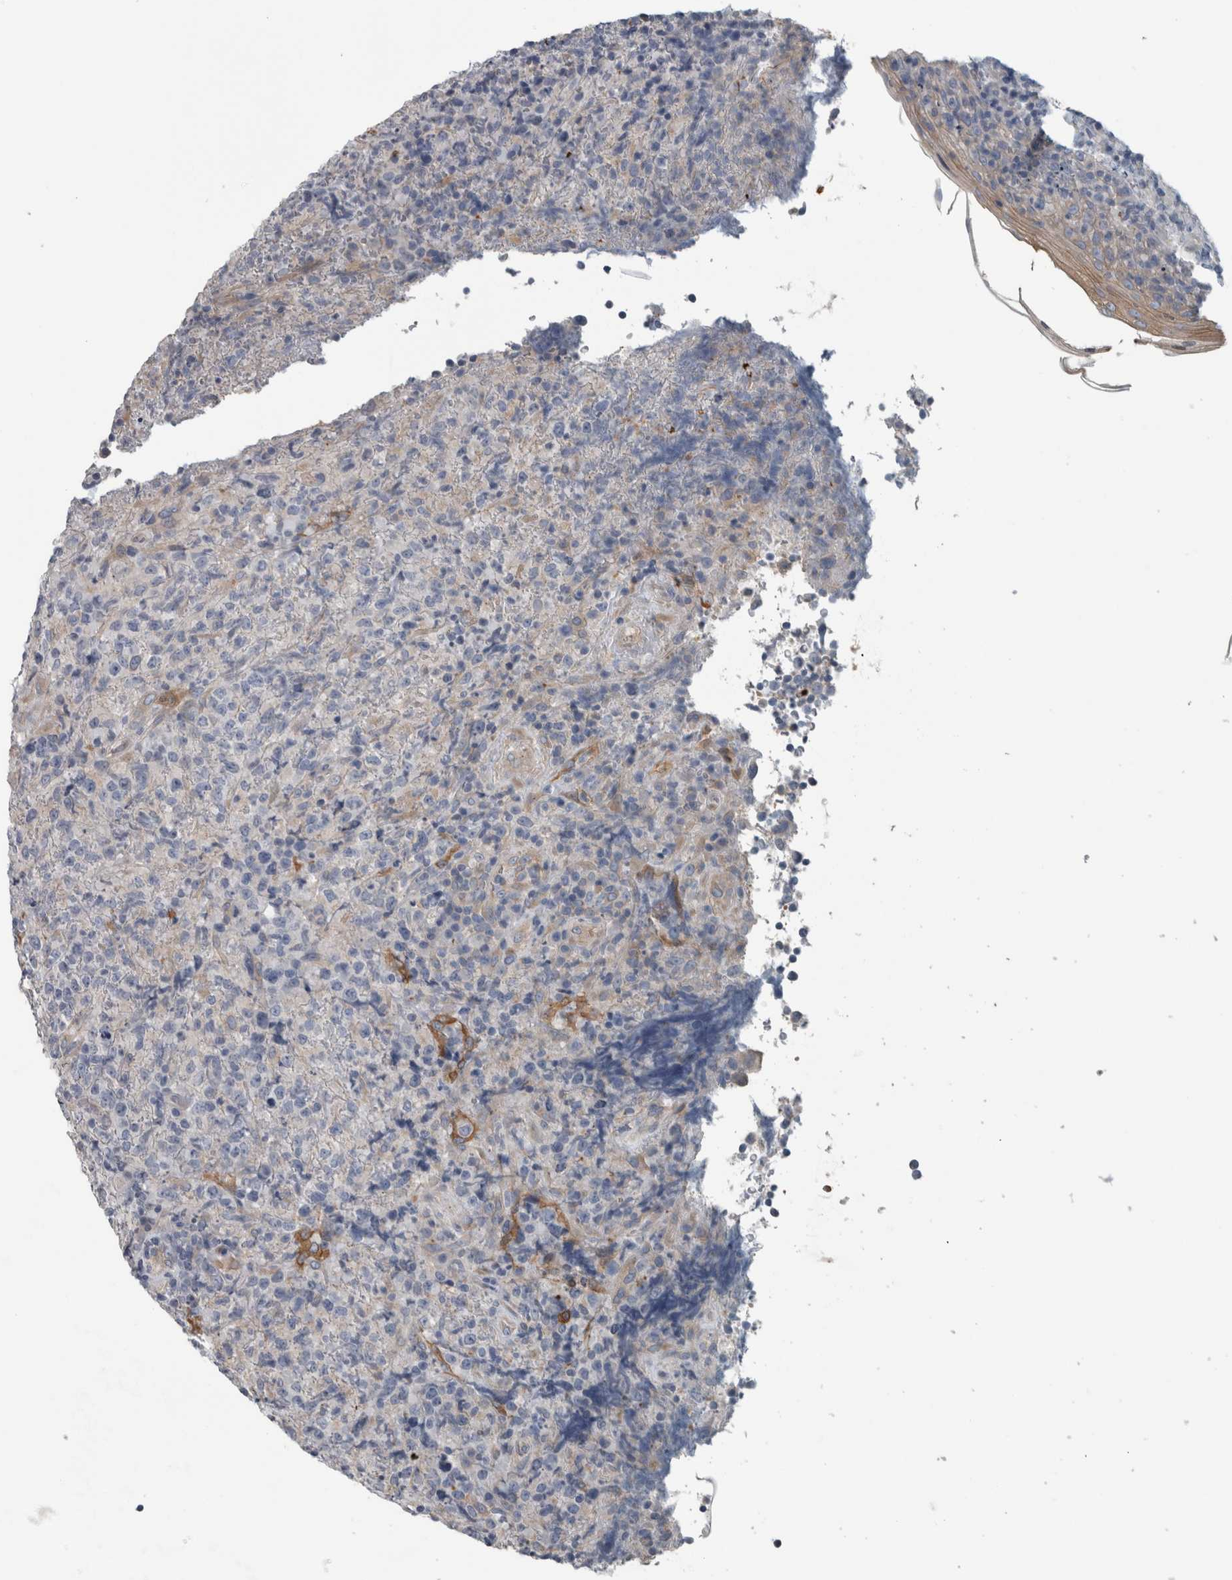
{"staining": {"intensity": "negative", "quantity": "none", "location": "none"}, "tissue": "lymphoma", "cell_type": "Tumor cells", "image_type": "cancer", "snomed": [{"axis": "morphology", "description": "Malignant lymphoma, non-Hodgkin's type, High grade"}, {"axis": "topography", "description": "Tonsil"}], "caption": "Tumor cells are negative for brown protein staining in lymphoma. (Brightfield microscopy of DAB immunohistochemistry at high magnification).", "gene": "SH3GL2", "patient": {"sex": "female", "age": 36}}